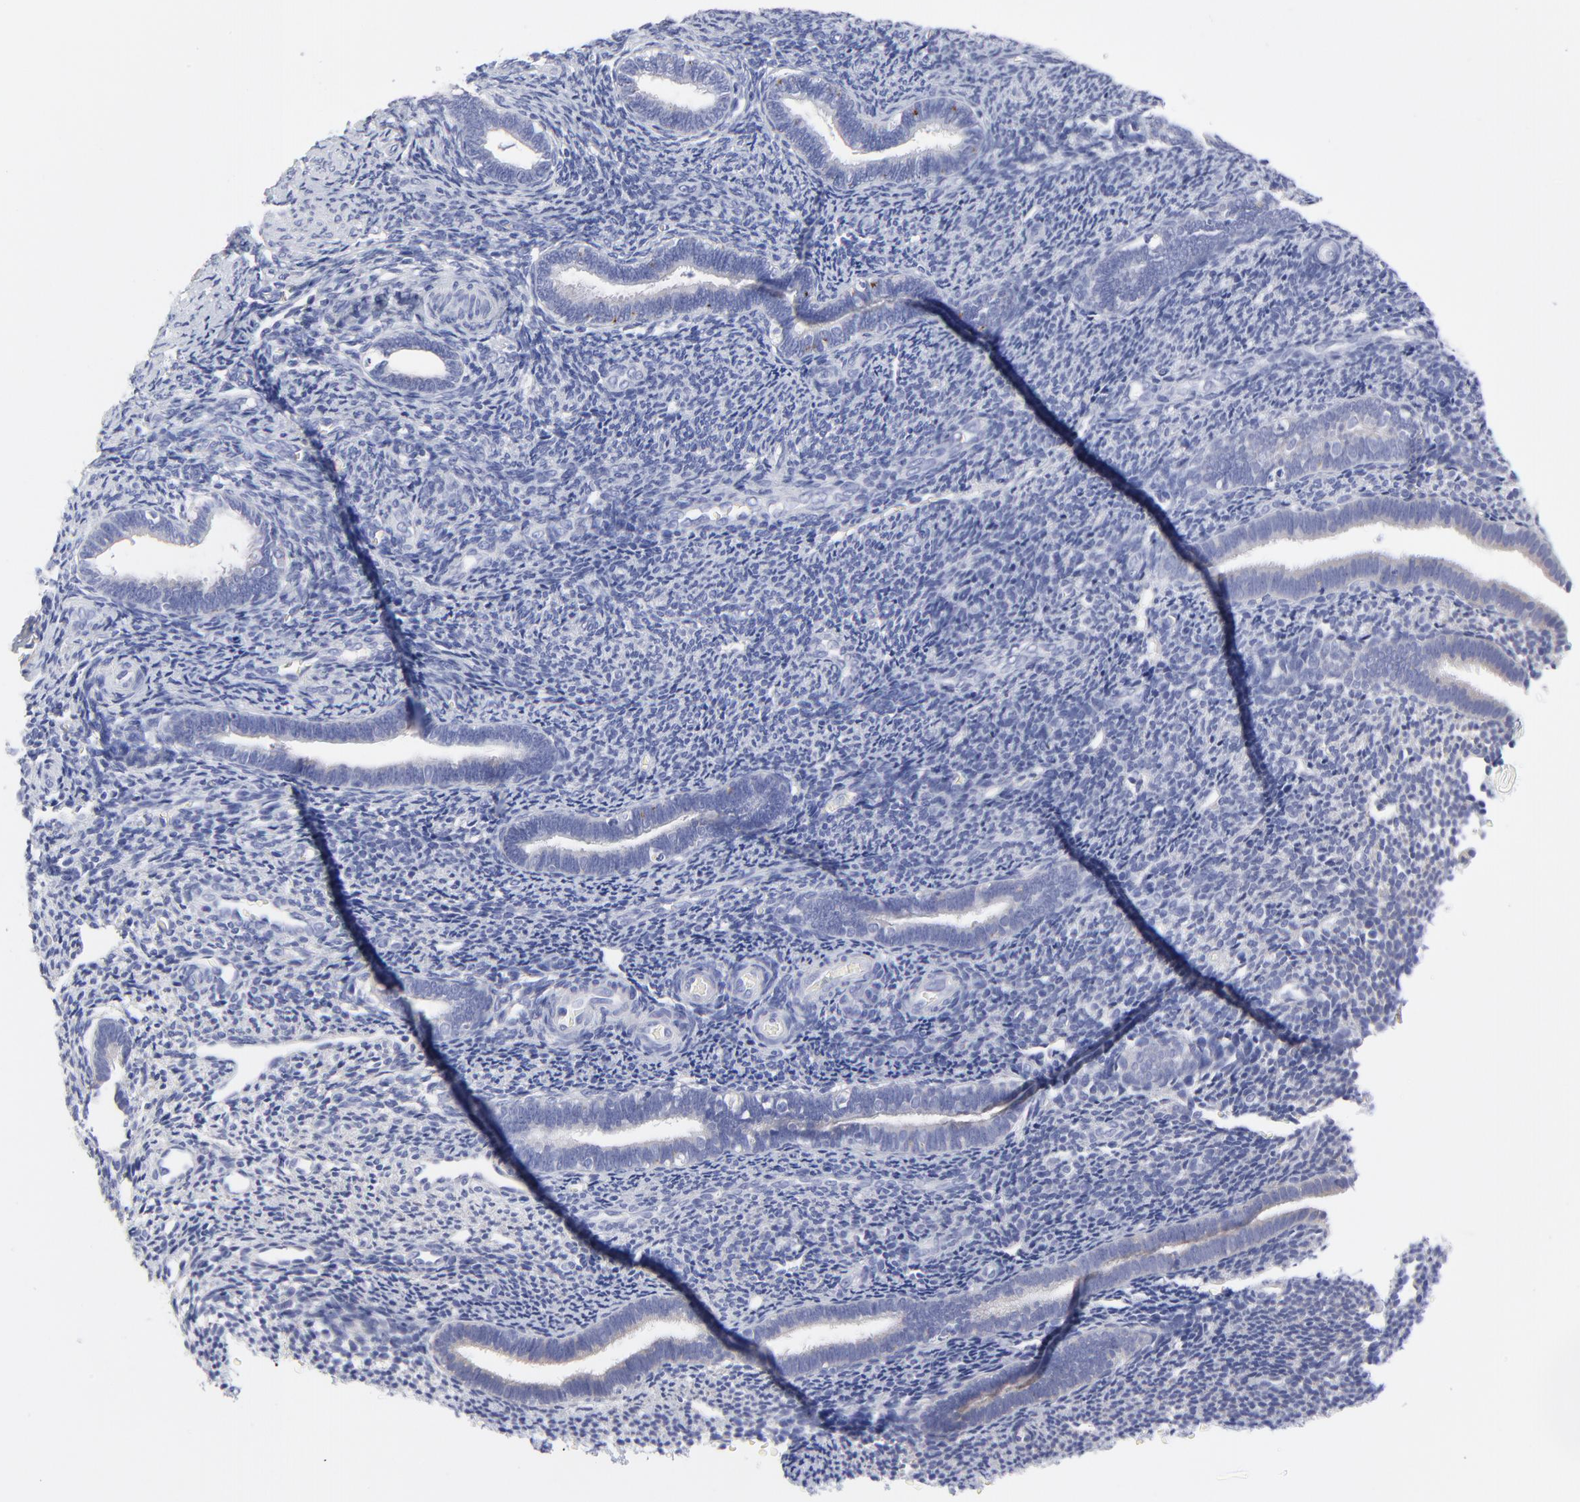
{"staining": {"intensity": "negative", "quantity": "none", "location": "none"}, "tissue": "endometrium", "cell_type": "Cells in endometrial stroma", "image_type": "normal", "snomed": [{"axis": "morphology", "description": "Normal tissue, NOS"}, {"axis": "topography", "description": "Endometrium"}], "caption": "This is a photomicrograph of immunohistochemistry staining of benign endometrium, which shows no staining in cells in endometrial stroma.", "gene": "DUSP9", "patient": {"sex": "female", "age": 27}}